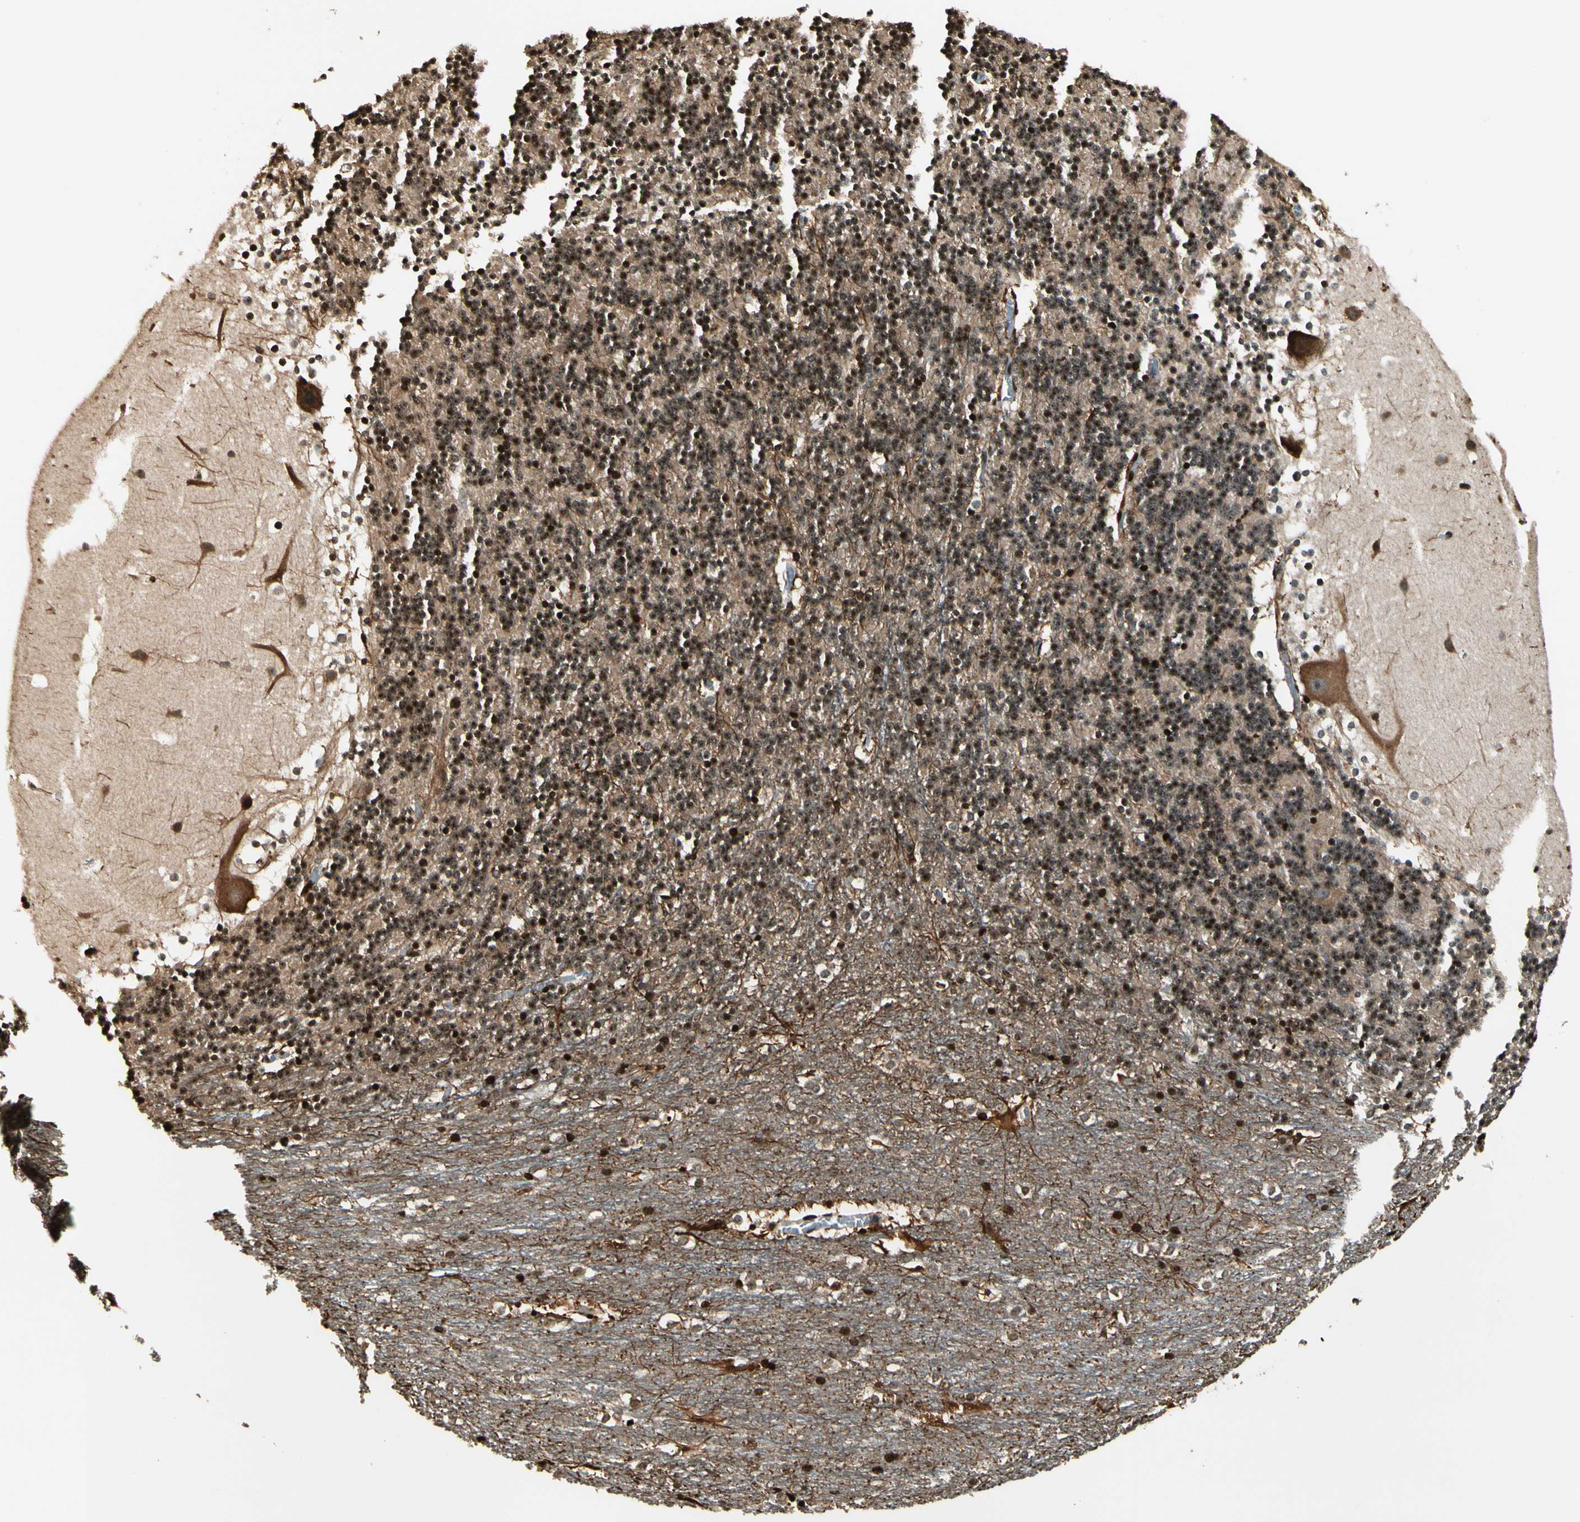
{"staining": {"intensity": "strong", "quantity": ">75%", "location": "nuclear"}, "tissue": "cerebellum", "cell_type": "Cells in granular layer", "image_type": "normal", "snomed": [{"axis": "morphology", "description": "Normal tissue, NOS"}, {"axis": "topography", "description": "Cerebellum"}], "caption": "High-magnification brightfield microscopy of normal cerebellum stained with DAB (brown) and counterstained with hematoxylin (blue). cells in granular layer exhibit strong nuclear staining is appreciated in approximately>75% of cells.", "gene": "TSHZ3", "patient": {"sex": "female", "age": 19}}